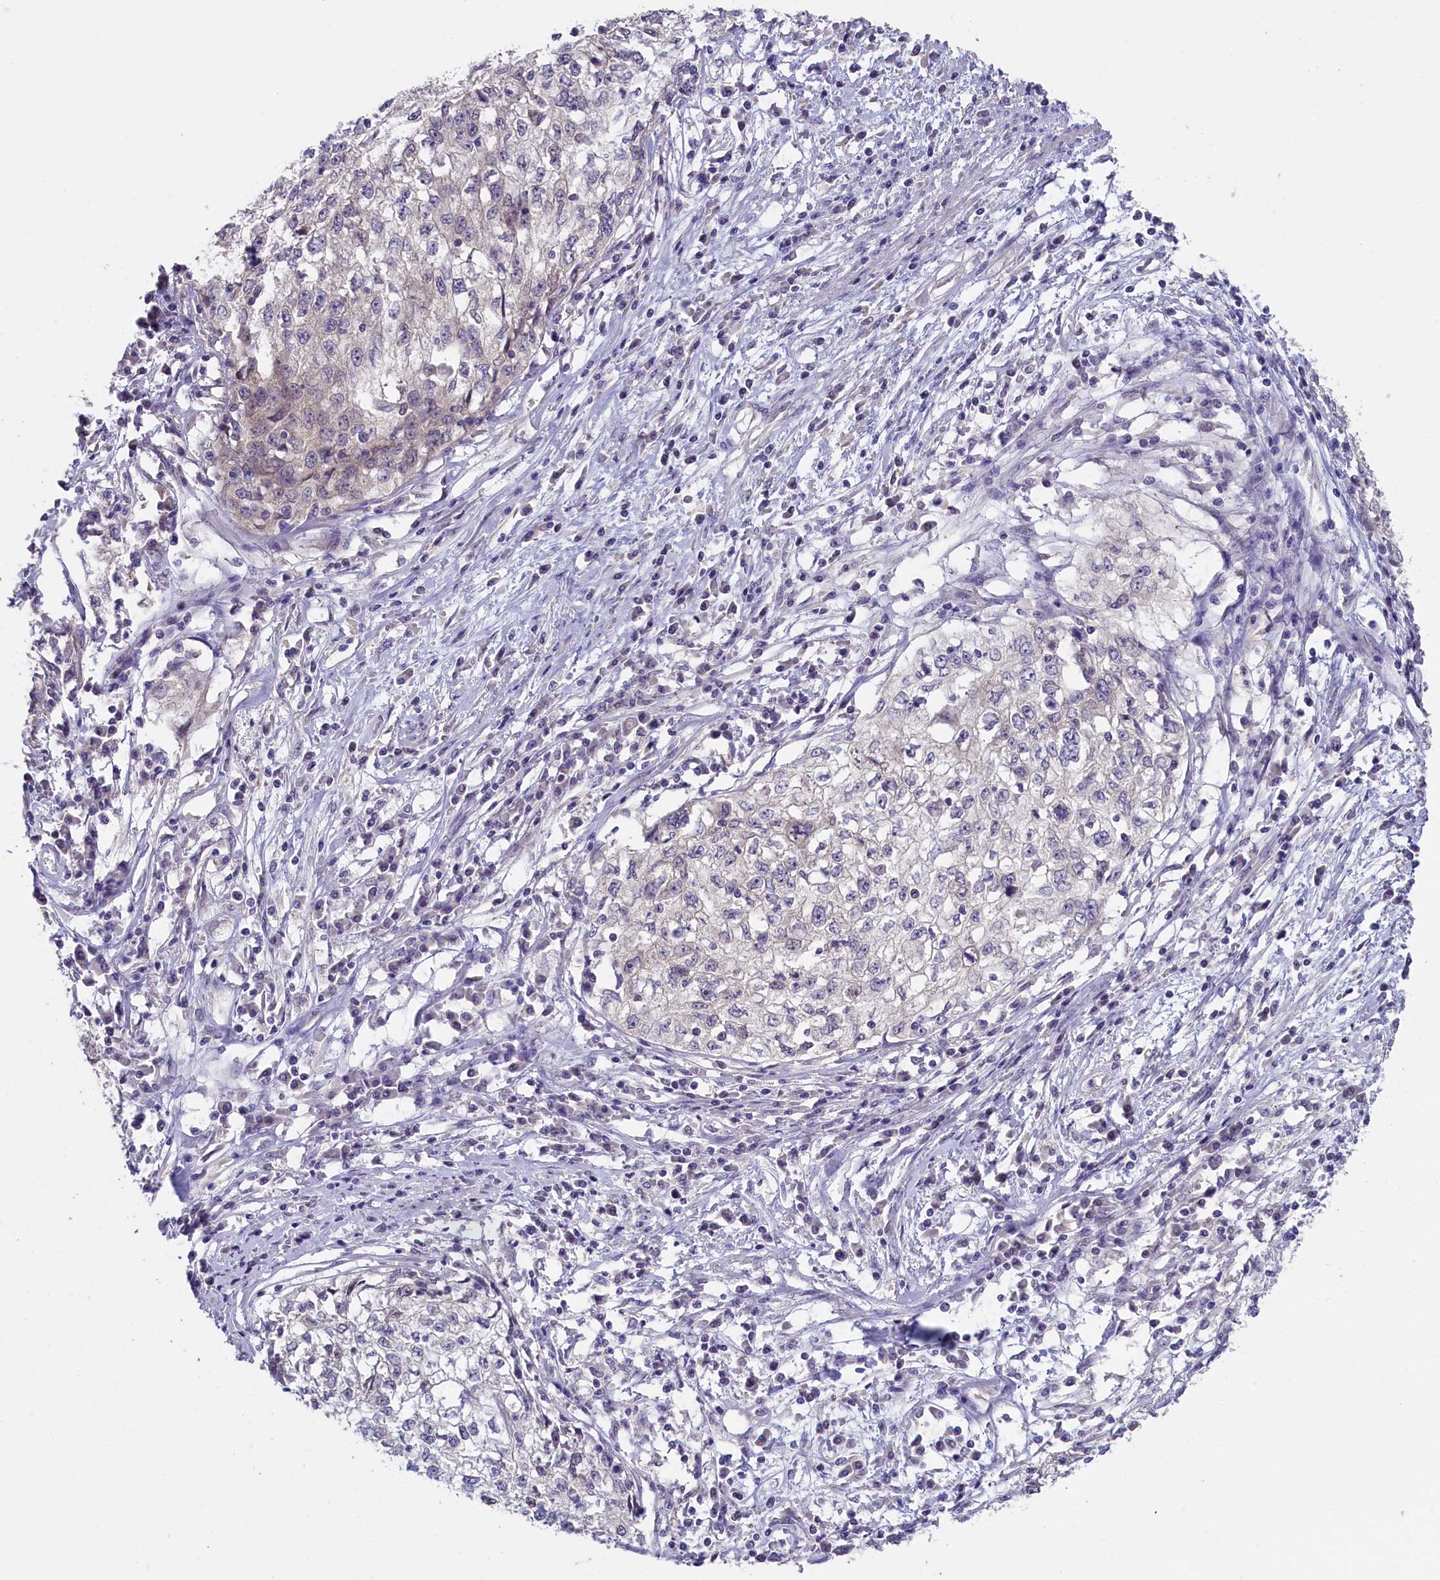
{"staining": {"intensity": "negative", "quantity": "none", "location": "none"}, "tissue": "cervical cancer", "cell_type": "Tumor cells", "image_type": "cancer", "snomed": [{"axis": "morphology", "description": "Squamous cell carcinoma, NOS"}, {"axis": "topography", "description": "Cervix"}], "caption": "Human cervical cancer stained for a protein using immunohistochemistry reveals no staining in tumor cells.", "gene": "ENPP6", "patient": {"sex": "female", "age": 57}}